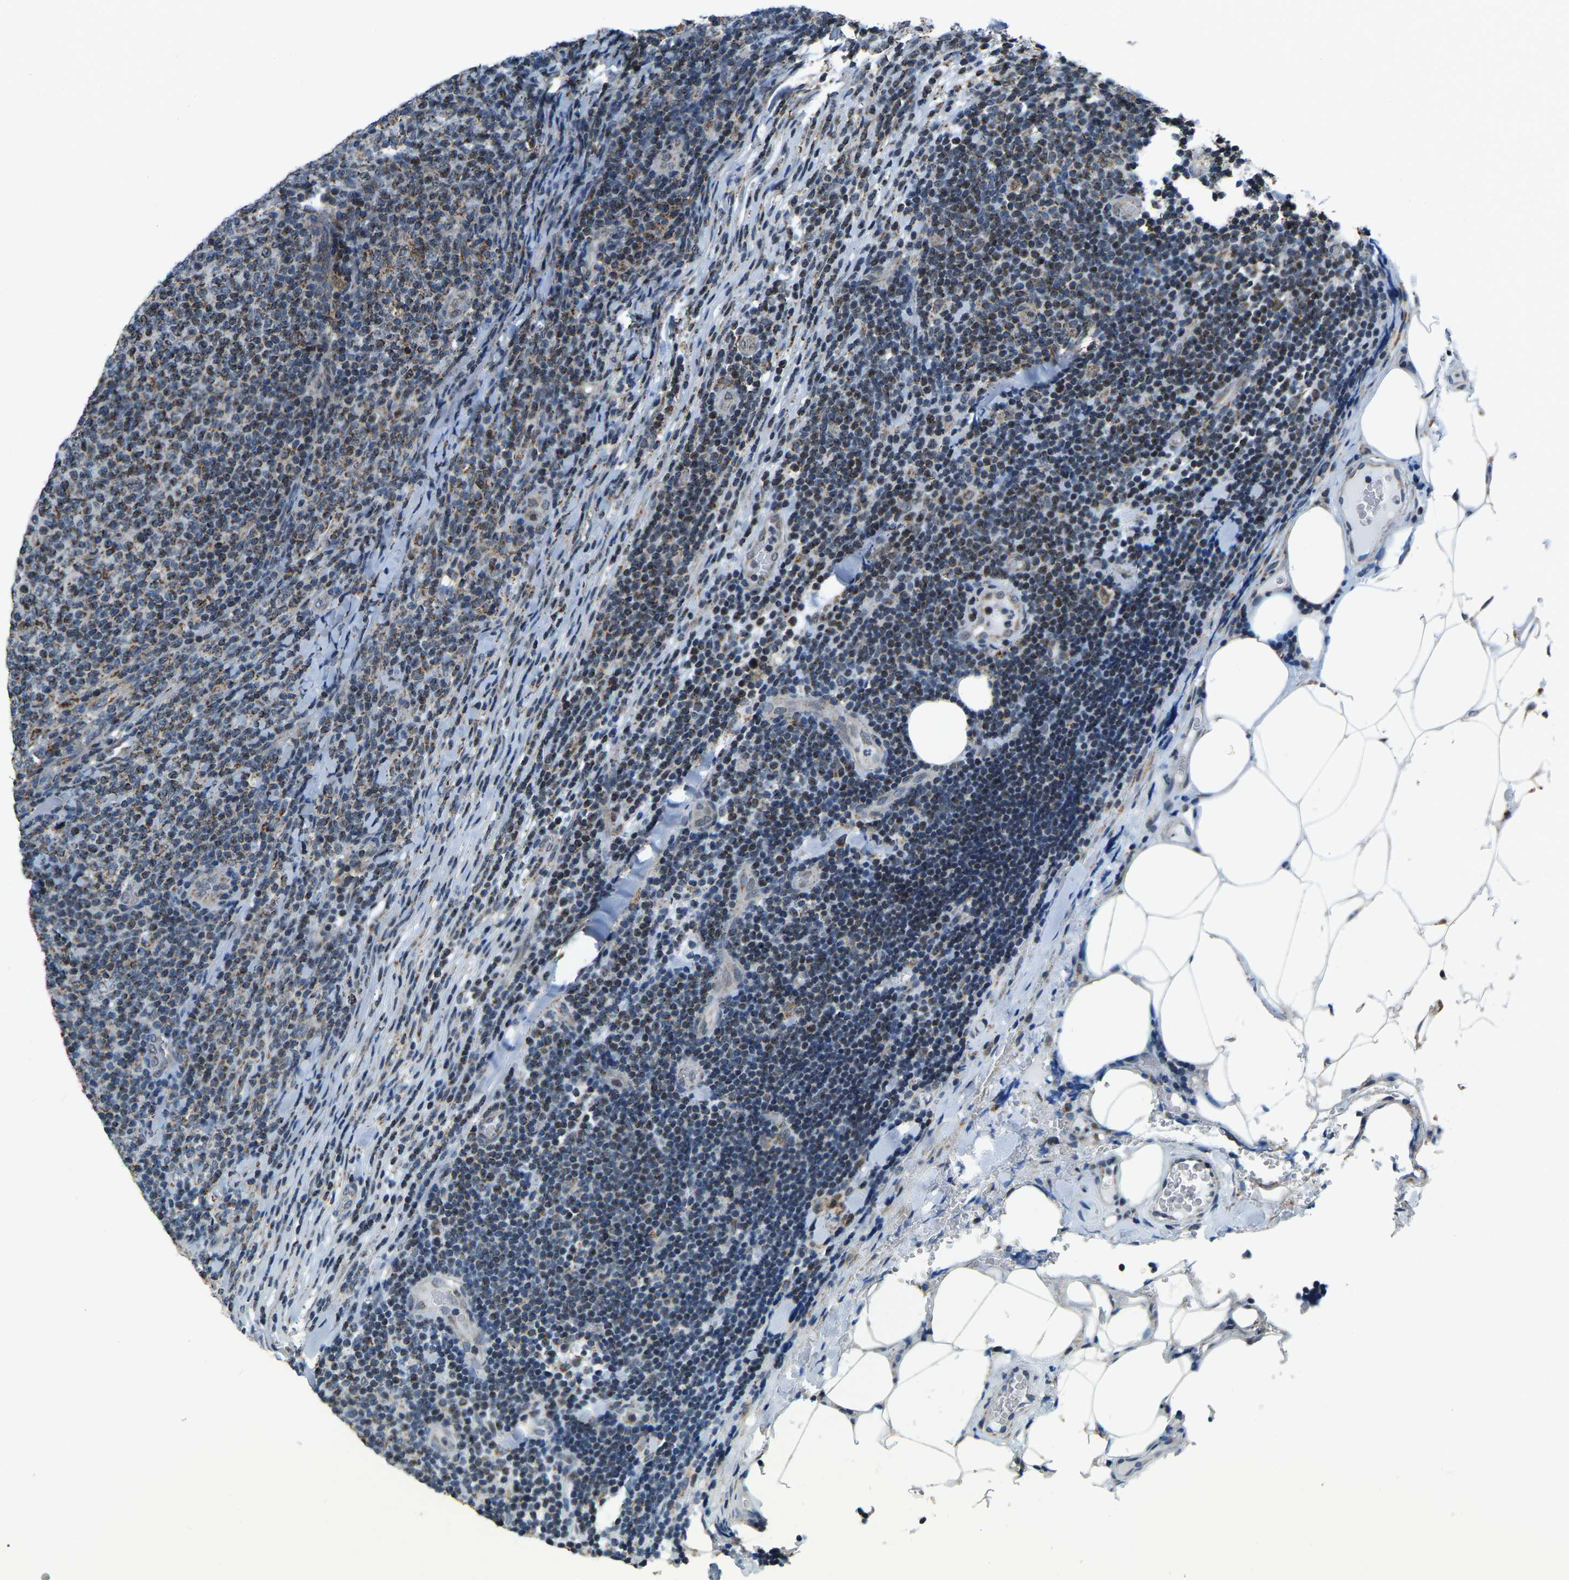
{"staining": {"intensity": "moderate", "quantity": "25%-75%", "location": "cytoplasmic/membranous"}, "tissue": "lymphoma", "cell_type": "Tumor cells", "image_type": "cancer", "snomed": [{"axis": "morphology", "description": "Malignant lymphoma, non-Hodgkin's type, Low grade"}, {"axis": "topography", "description": "Lymph node"}], "caption": "Malignant lymphoma, non-Hodgkin's type (low-grade) stained with IHC exhibits moderate cytoplasmic/membranous staining in about 25%-75% of tumor cells.", "gene": "RBM33", "patient": {"sex": "male", "age": 66}}